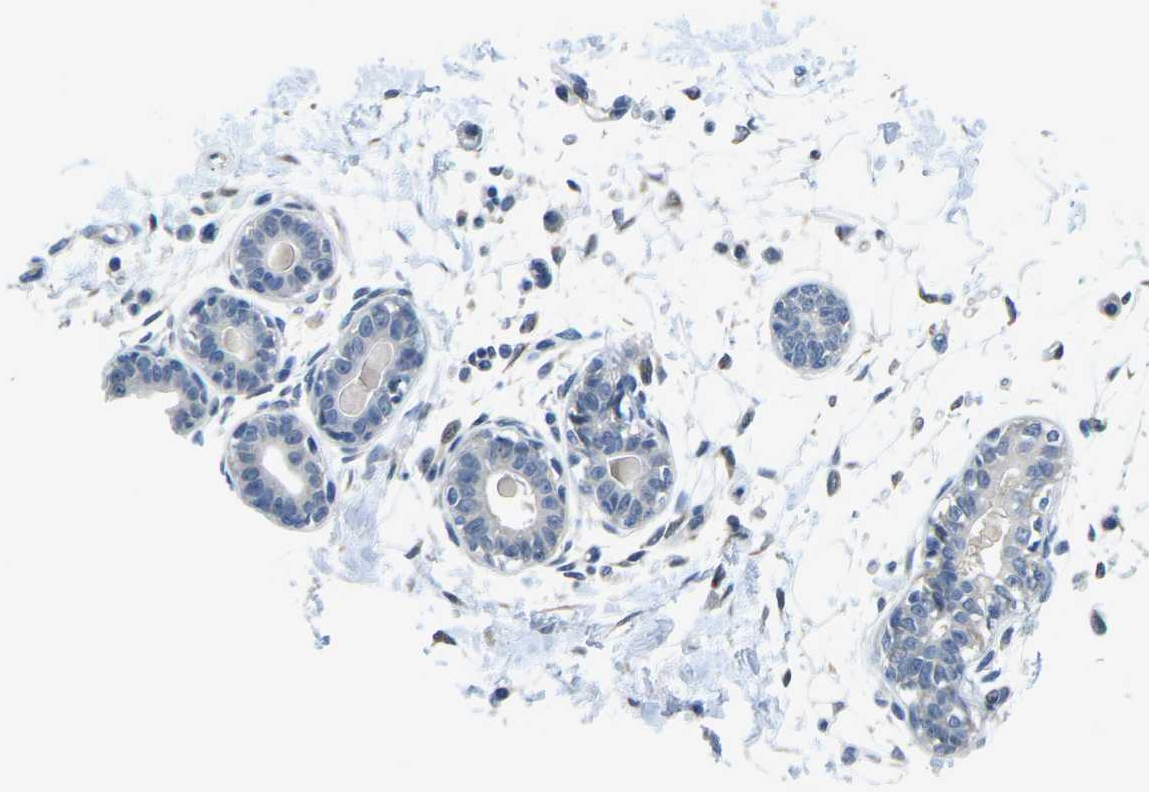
{"staining": {"intensity": "negative", "quantity": "none", "location": "none"}, "tissue": "breast", "cell_type": "Adipocytes", "image_type": "normal", "snomed": [{"axis": "morphology", "description": "Normal tissue, NOS"}, {"axis": "topography", "description": "Breast"}], "caption": "Photomicrograph shows no significant protein positivity in adipocytes of normal breast. The staining was performed using DAB to visualize the protein expression in brown, while the nuclei were stained in blue with hematoxylin (Magnification: 20x).", "gene": "RRP1", "patient": {"sex": "female", "age": 45}}